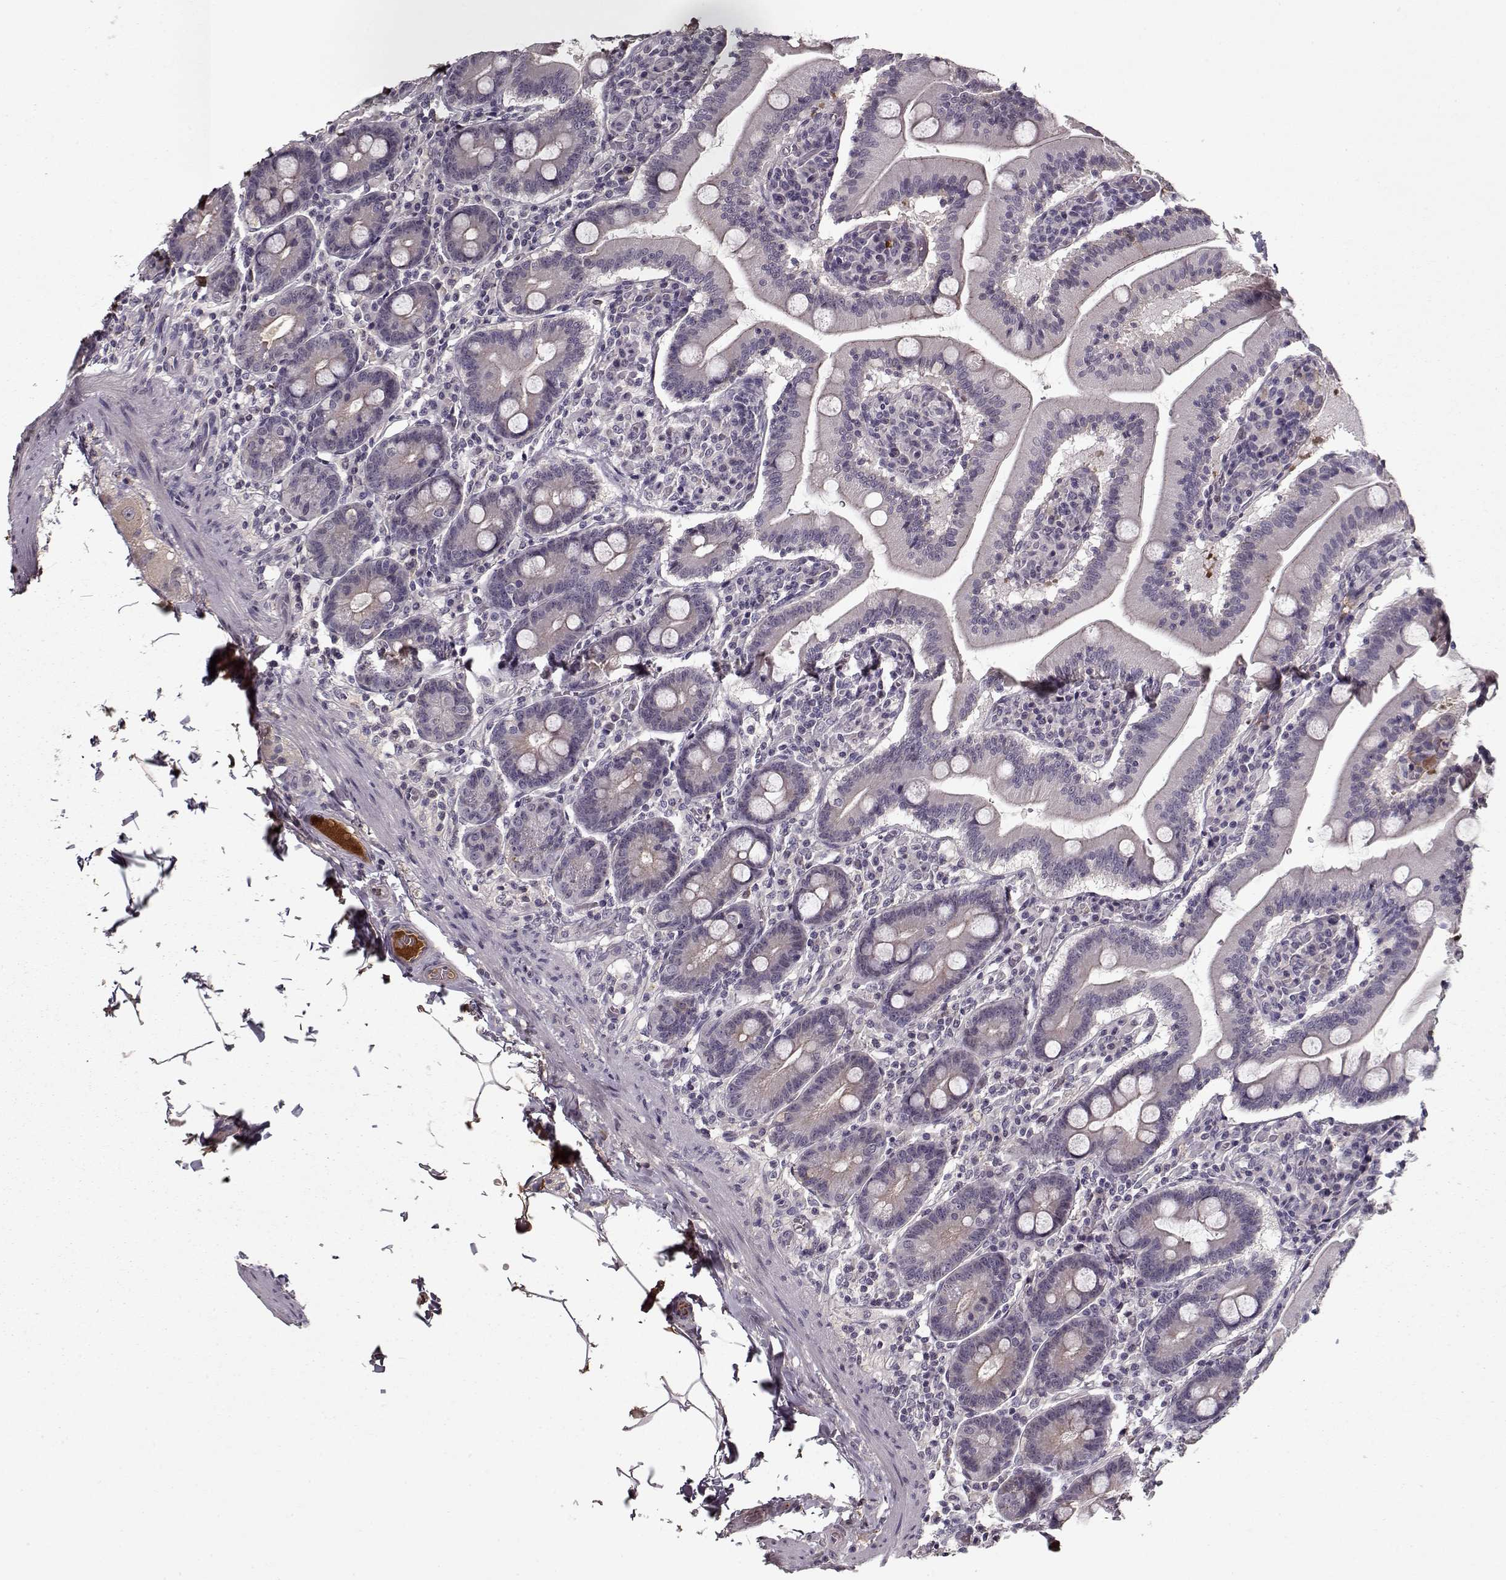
{"staining": {"intensity": "negative", "quantity": "none", "location": "none"}, "tissue": "small intestine", "cell_type": "Glandular cells", "image_type": "normal", "snomed": [{"axis": "morphology", "description": "Normal tissue, NOS"}, {"axis": "topography", "description": "Small intestine"}], "caption": "Immunohistochemical staining of benign human small intestine displays no significant expression in glandular cells.", "gene": "AFM", "patient": {"sex": "male", "age": 37}}